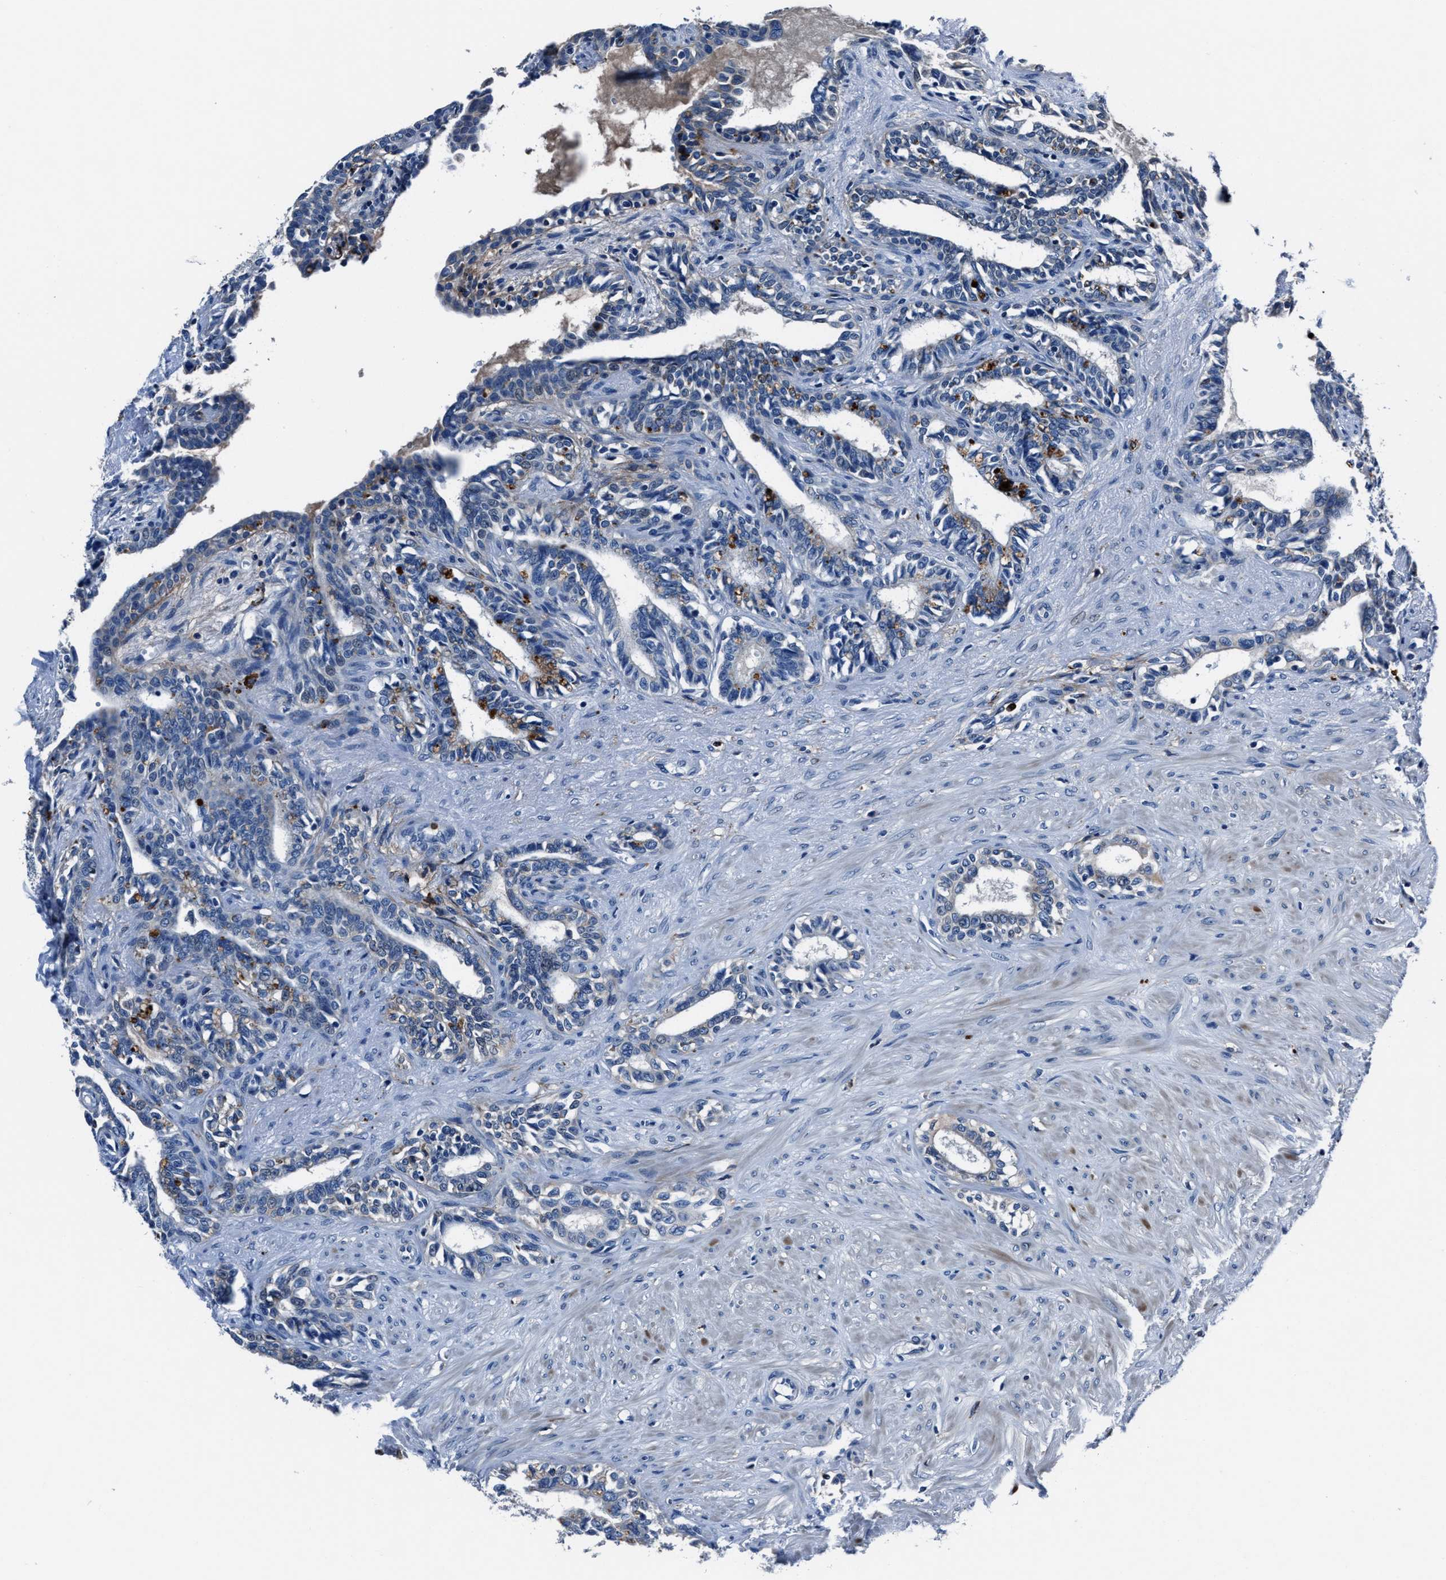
{"staining": {"intensity": "moderate", "quantity": "<25%", "location": "cytoplasmic/membranous"}, "tissue": "seminal vesicle", "cell_type": "Glandular cells", "image_type": "normal", "snomed": [{"axis": "morphology", "description": "Normal tissue, NOS"}, {"axis": "morphology", "description": "Adenocarcinoma, High grade"}, {"axis": "topography", "description": "Prostate"}, {"axis": "topography", "description": "Seminal veicle"}], "caption": "Protein staining of benign seminal vesicle displays moderate cytoplasmic/membranous expression in about <25% of glandular cells.", "gene": "FGL2", "patient": {"sex": "male", "age": 55}}